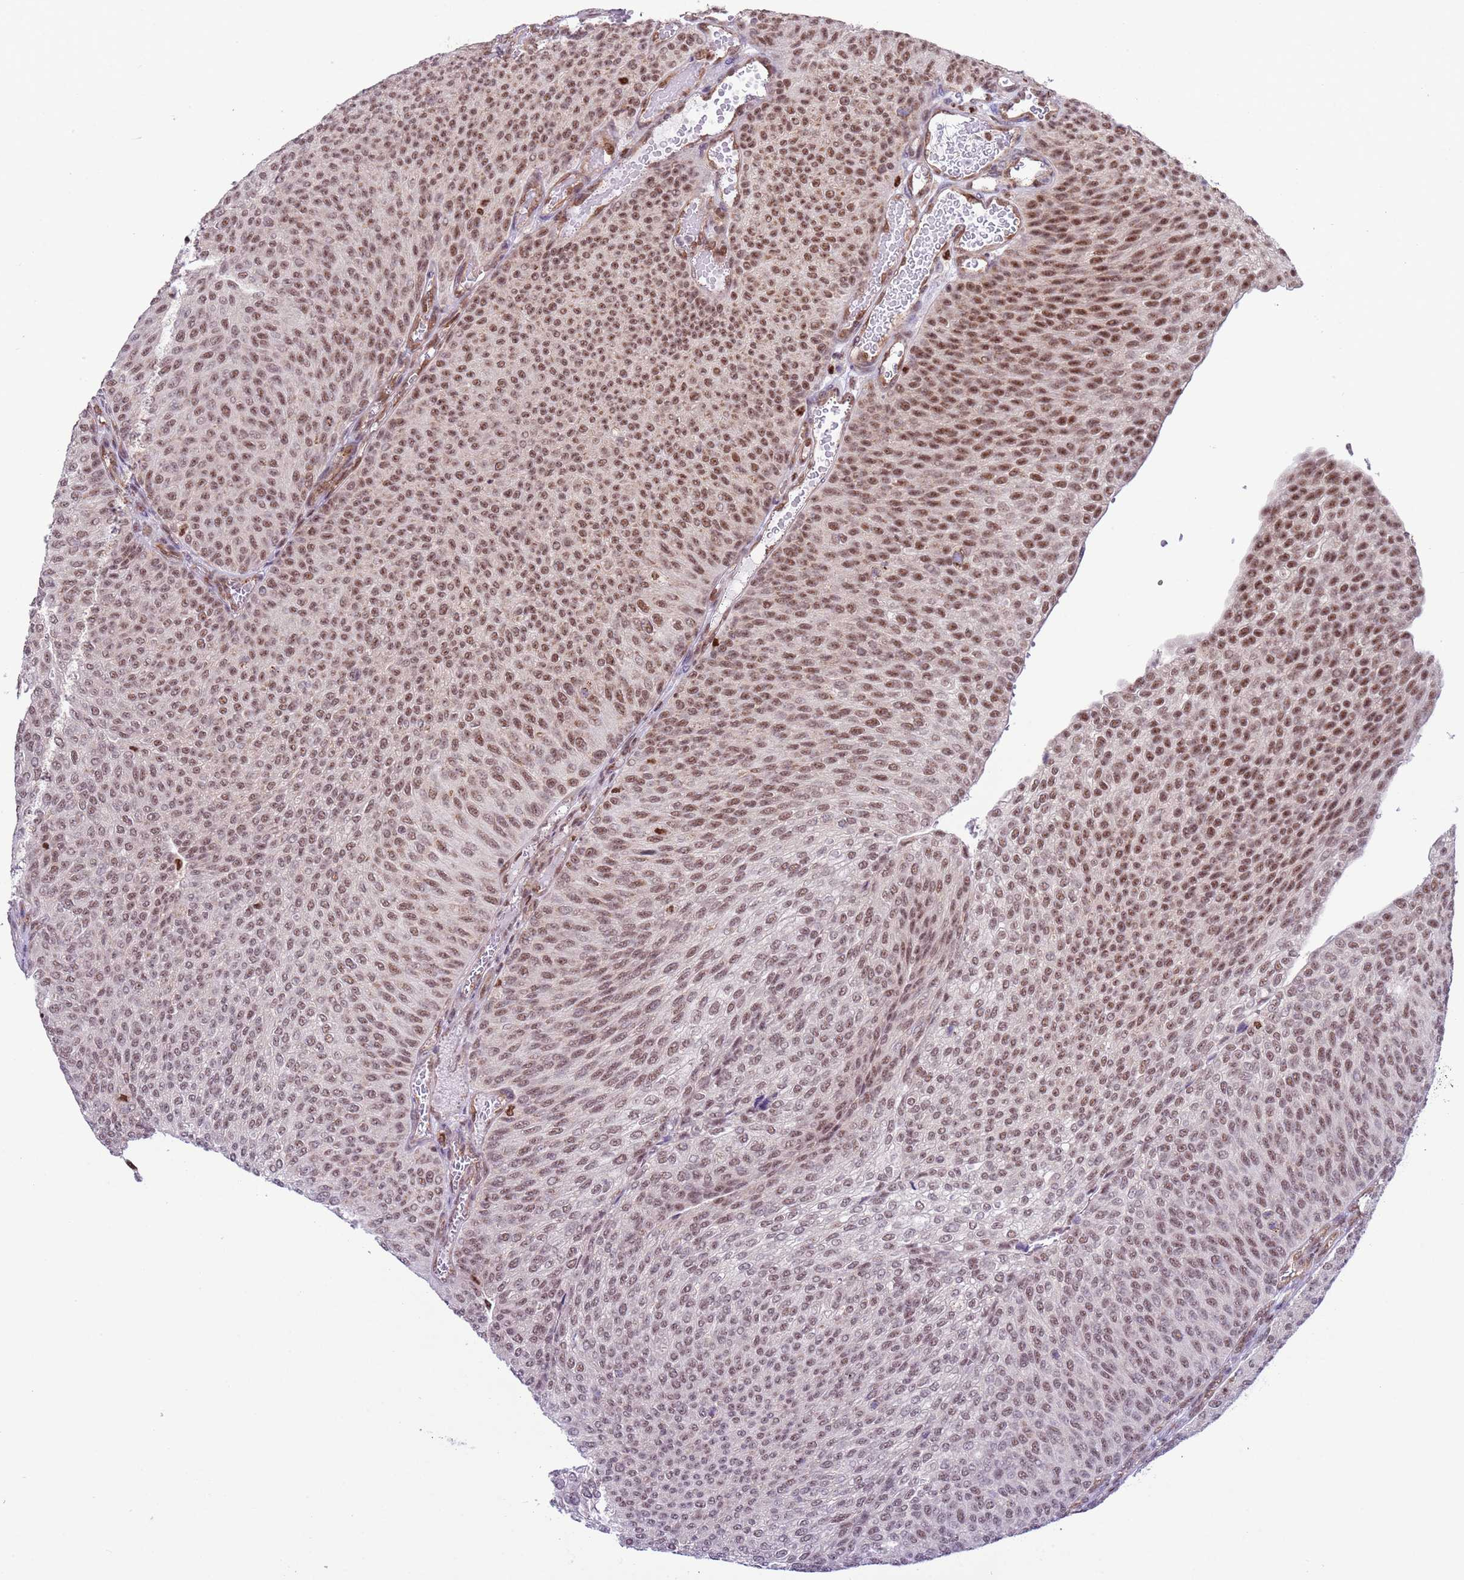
{"staining": {"intensity": "moderate", "quantity": ">75%", "location": "nuclear"}, "tissue": "urothelial cancer", "cell_type": "Tumor cells", "image_type": "cancer", "snomed": [{"axis": "morphology", "description": "Urothelial carcinoma, High grade"}, {"axis": "topography", "description": "Urinary bladder"}], "caption": "DAB immunohistochemical staining of urothelial cancer exhibits moderate nuclear protein expression in about >75% of tumor cells. (Stains: DAB in brown, nuclei in blue, Microscopy: brightfield microscopy at high magnification).", "gene": "PRPF6", "patient": {"sex": "female", "age": 79}}